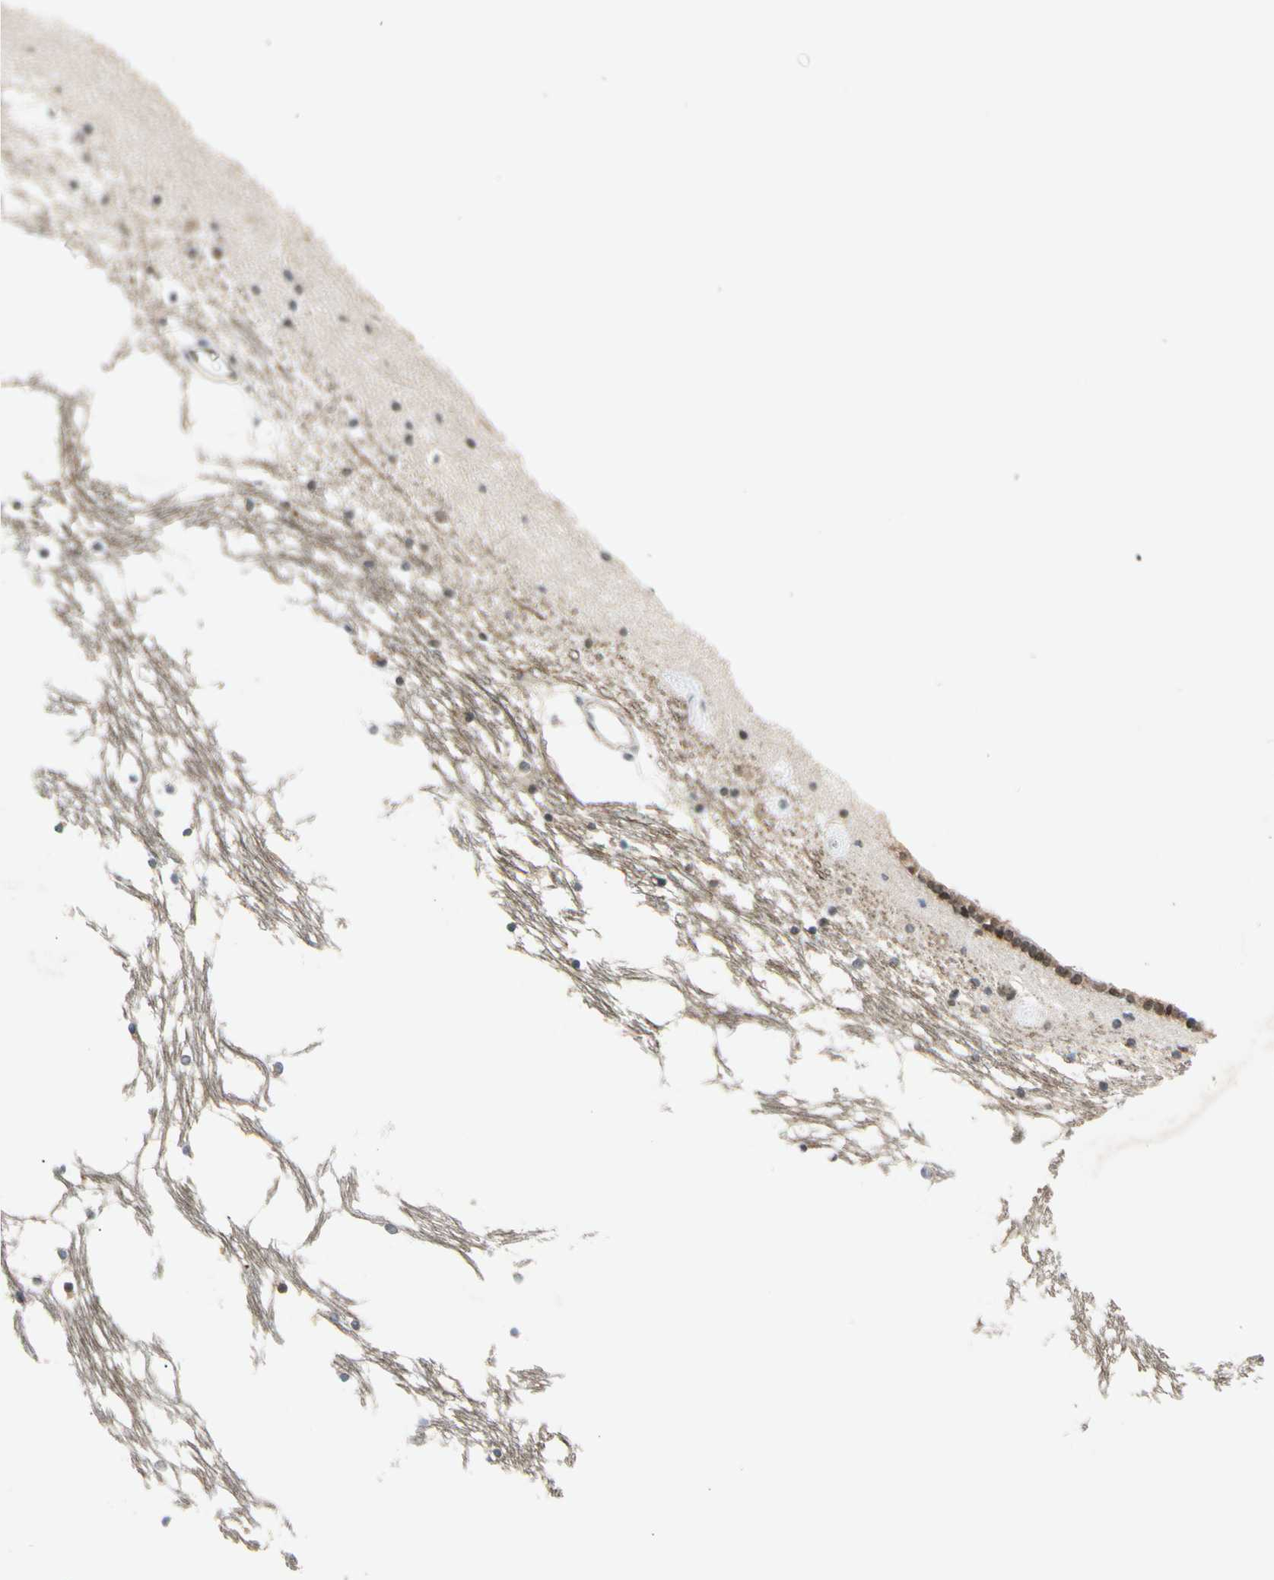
{"staining": {"intensity": "negative", "quantity": "none", "location": "none"}, "tissue": "caudate", "cell_type": "Glial cells", "image_type": "normal", "snomed": [{"axis": "morphology", "description": "Normal tissue, NOS"}, {"axis": "topography", "description": "Lateral ventricle wall"}], "caption": "DAB (3,3'-diaminobenzidine) immunohistochemical staining of benign human caudate exhibits no significant expression in glial cells.", "gene": "RIOX2", "patient": {"sex": "male", "age": 45}}